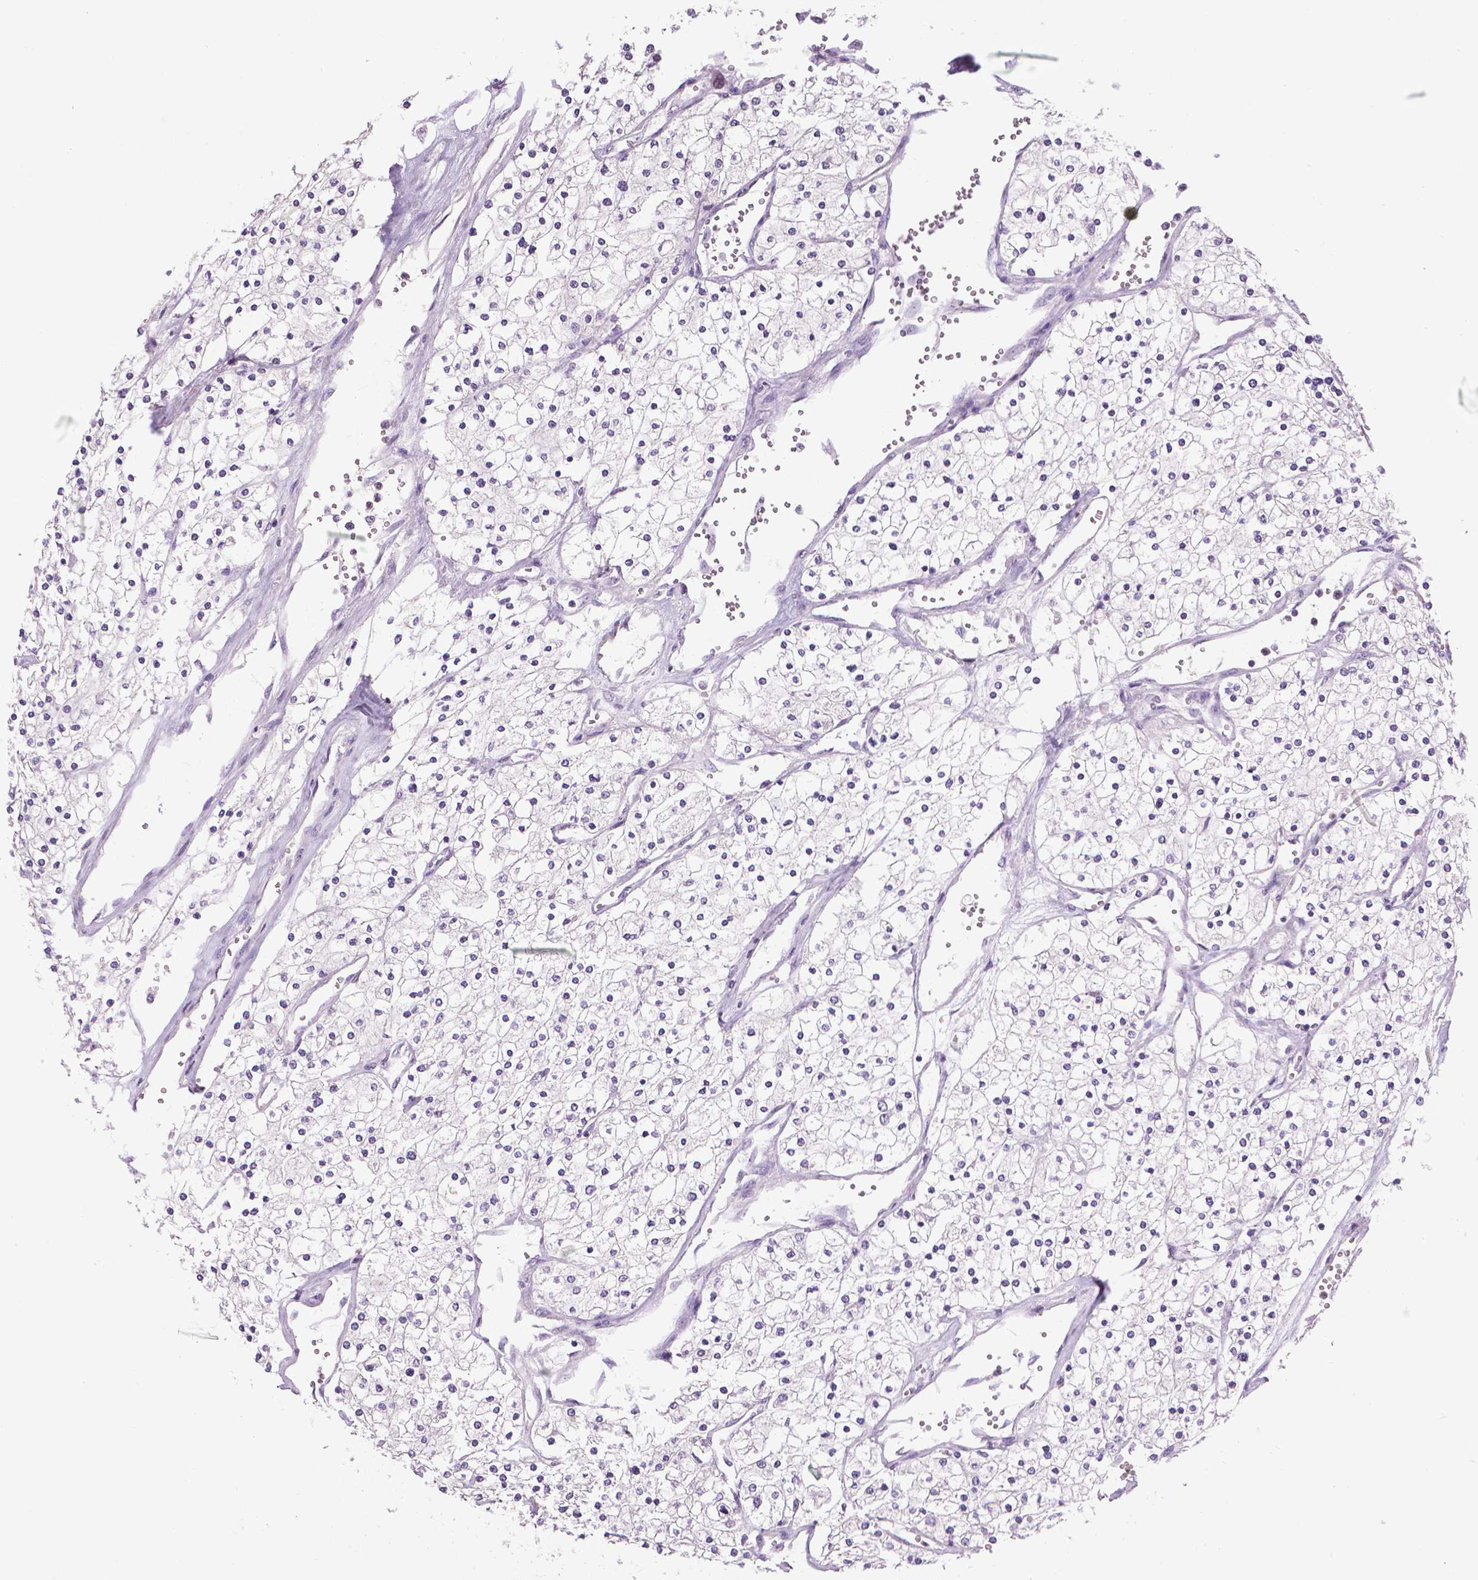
{"staining": {"intensity": "negative", "quantity": "none", "location": "none"}, "tissue": "renal cancer", "cell_type": "Tumor cells", "image_type": "cancer", "snomed": [{"axis": "morphology", "description": "Adenocarcinoma, NOS"}, {"axis": "topography", "description": "Kidney"}], "caption": "Tumor cells show no significant staining in renal adenocarcinoma. (DAB IHC, high magnification).", "gene": "CDKN2D", "patient": {"sex": "male", "age": 80}}